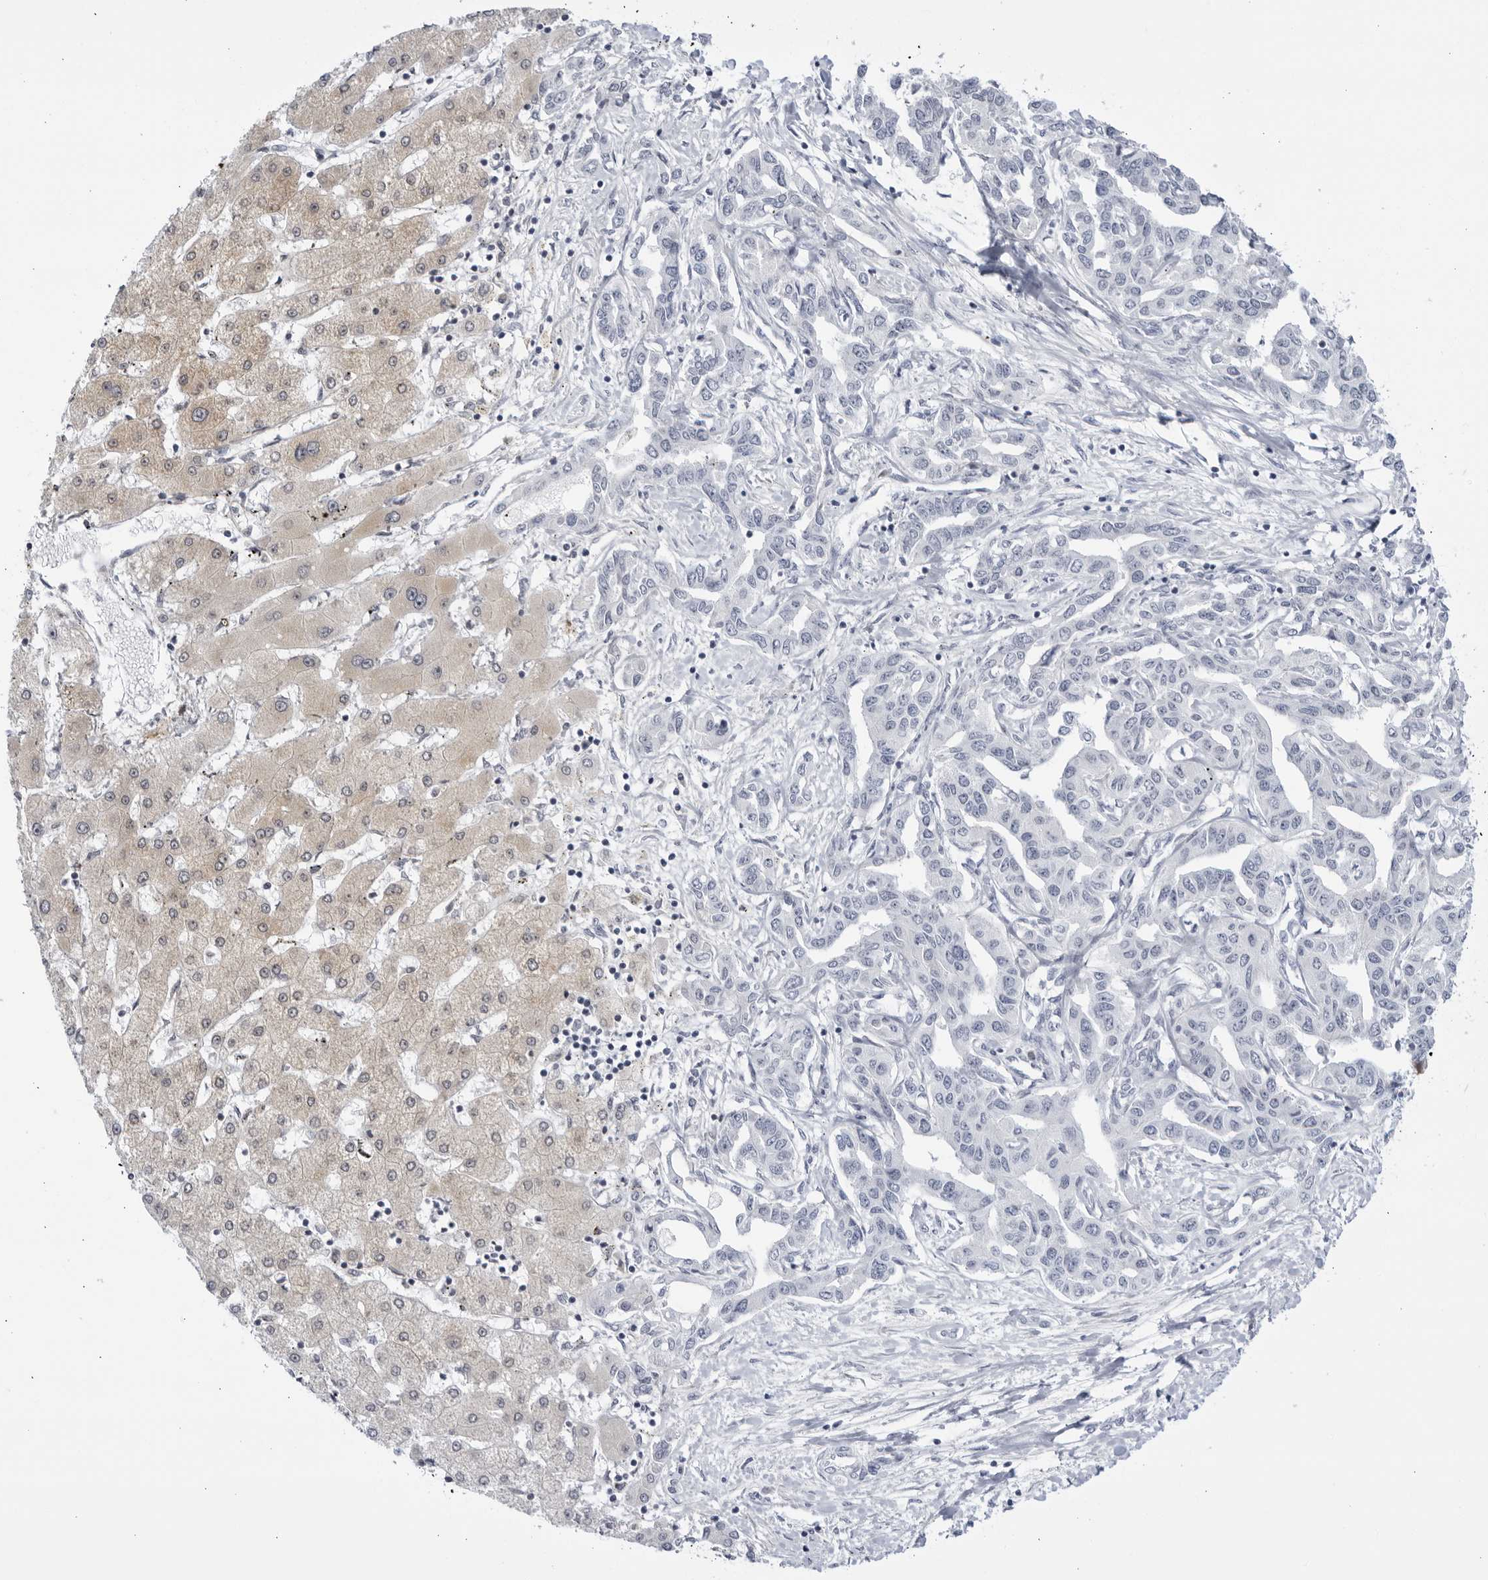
{"staining": {"intensity": "negative", "quantity": "none", "location": "none"}, "tissue": "liver cancer", "cell_type": "Tumor cells", "image_type": "cancer", "snomed": [{"axis": "morphology", "description": "Cholangiocarcinoma"}, {"axis": "topography", "description": "Liver"}], "caption": "This is an IHC histopathology image of liver cholangiocarcinoma. There is no expression in tumor cells.", "gene": "CNBD1", "patient": {"sex": "male", "age": 59}}